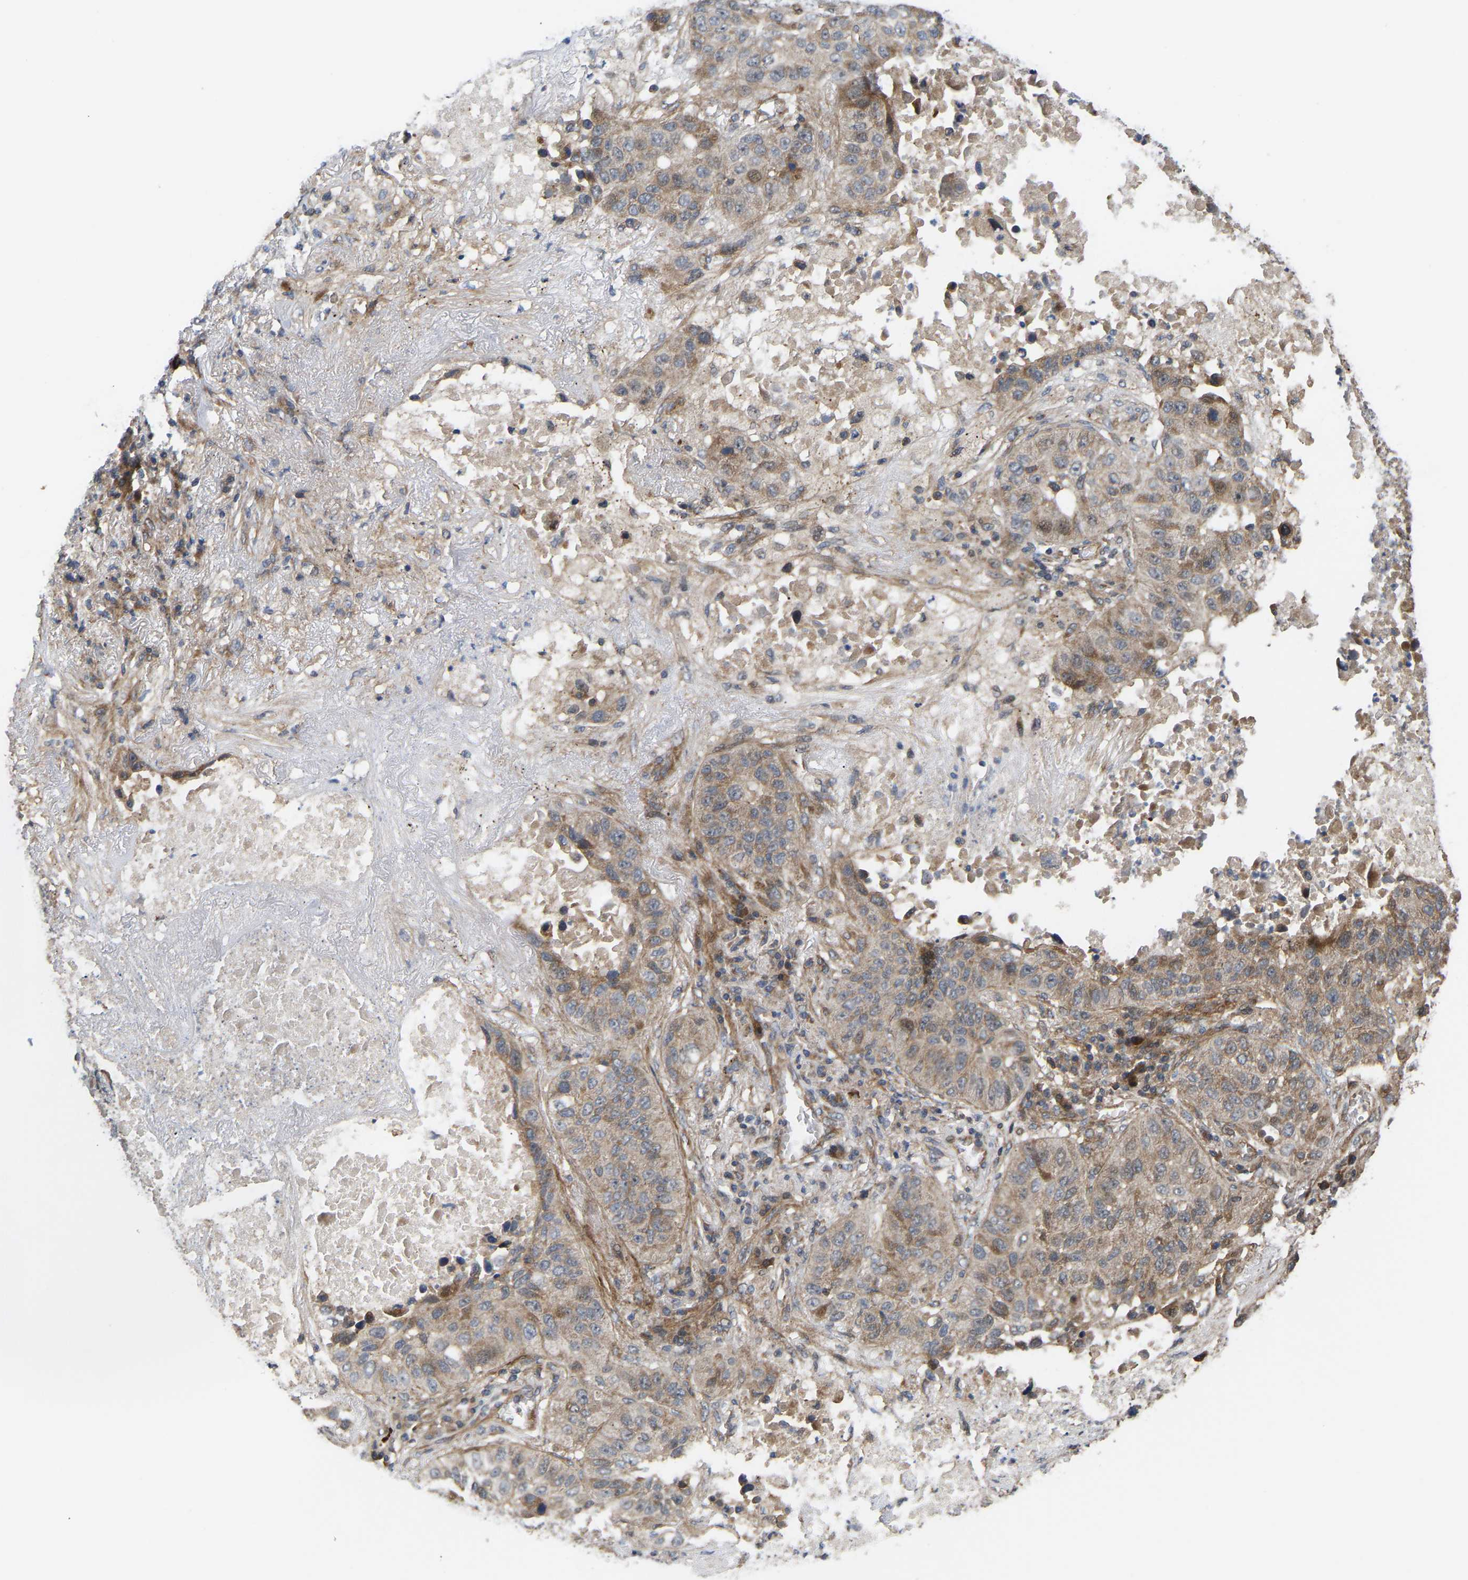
{"staining": {"intensity": "weak", "quantity": ">75%", "location": "cytoplasmic/membranous"}, "tissue": "lung cancer", "cell_type": "Tumor cells", "image_type": "cancer", "snomed": [{"axis": "morphology", "description": "Squamous cell carcinoma, NOS"}, {"axis": "topography", "description": "Lung"}], "caption": "Weak cytoplasmic/membranous protein expression is appreciated in approximately >75% of tumor cells in lung cancer. Using DAB (3,3'-diaminobenzidine) (brown) and hematoxylin (blue) stains, captured at high magnification using brightfield microscopy.", "gene": "STAU1", "patient": {"sex": "male", "age": 57}}